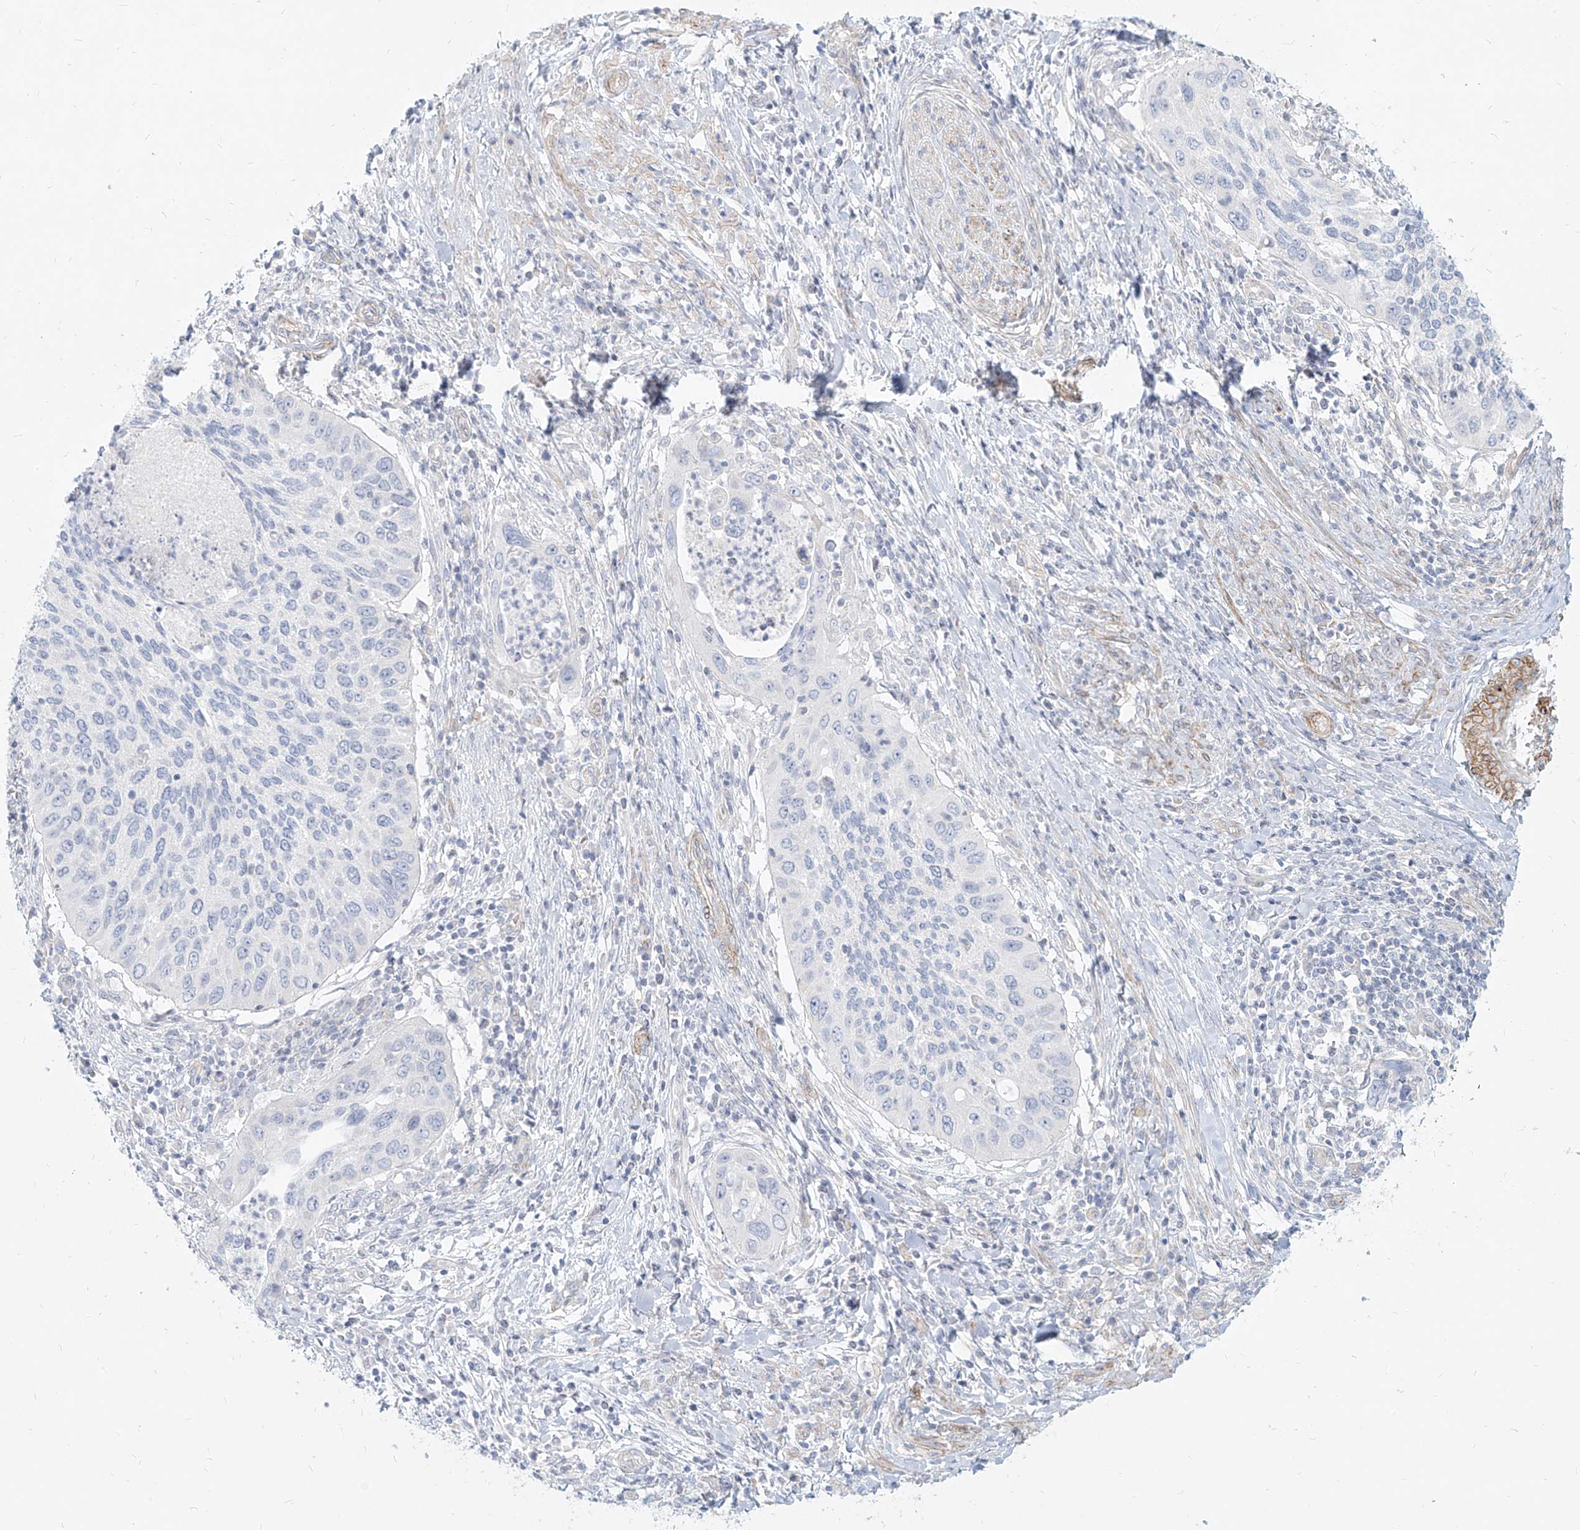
{"staining": {"intensity": "negative", "quantity": "none", "location": "none"}, "tissue": "cervical cancer", "cell_type": "Tumor cells", "image_type": "cancer", "snomed": [{"axis": "morphology", "description": "Squamous cell carcinoma, NOS"}, {"axis": "topography", "description": "Cervix"}], "caption": "There is no significant expression in tumor cells of squamous cell carcinoma (cervical).", "gene": "ITPKB", "patient": {"sex": "female", "age": 38}}